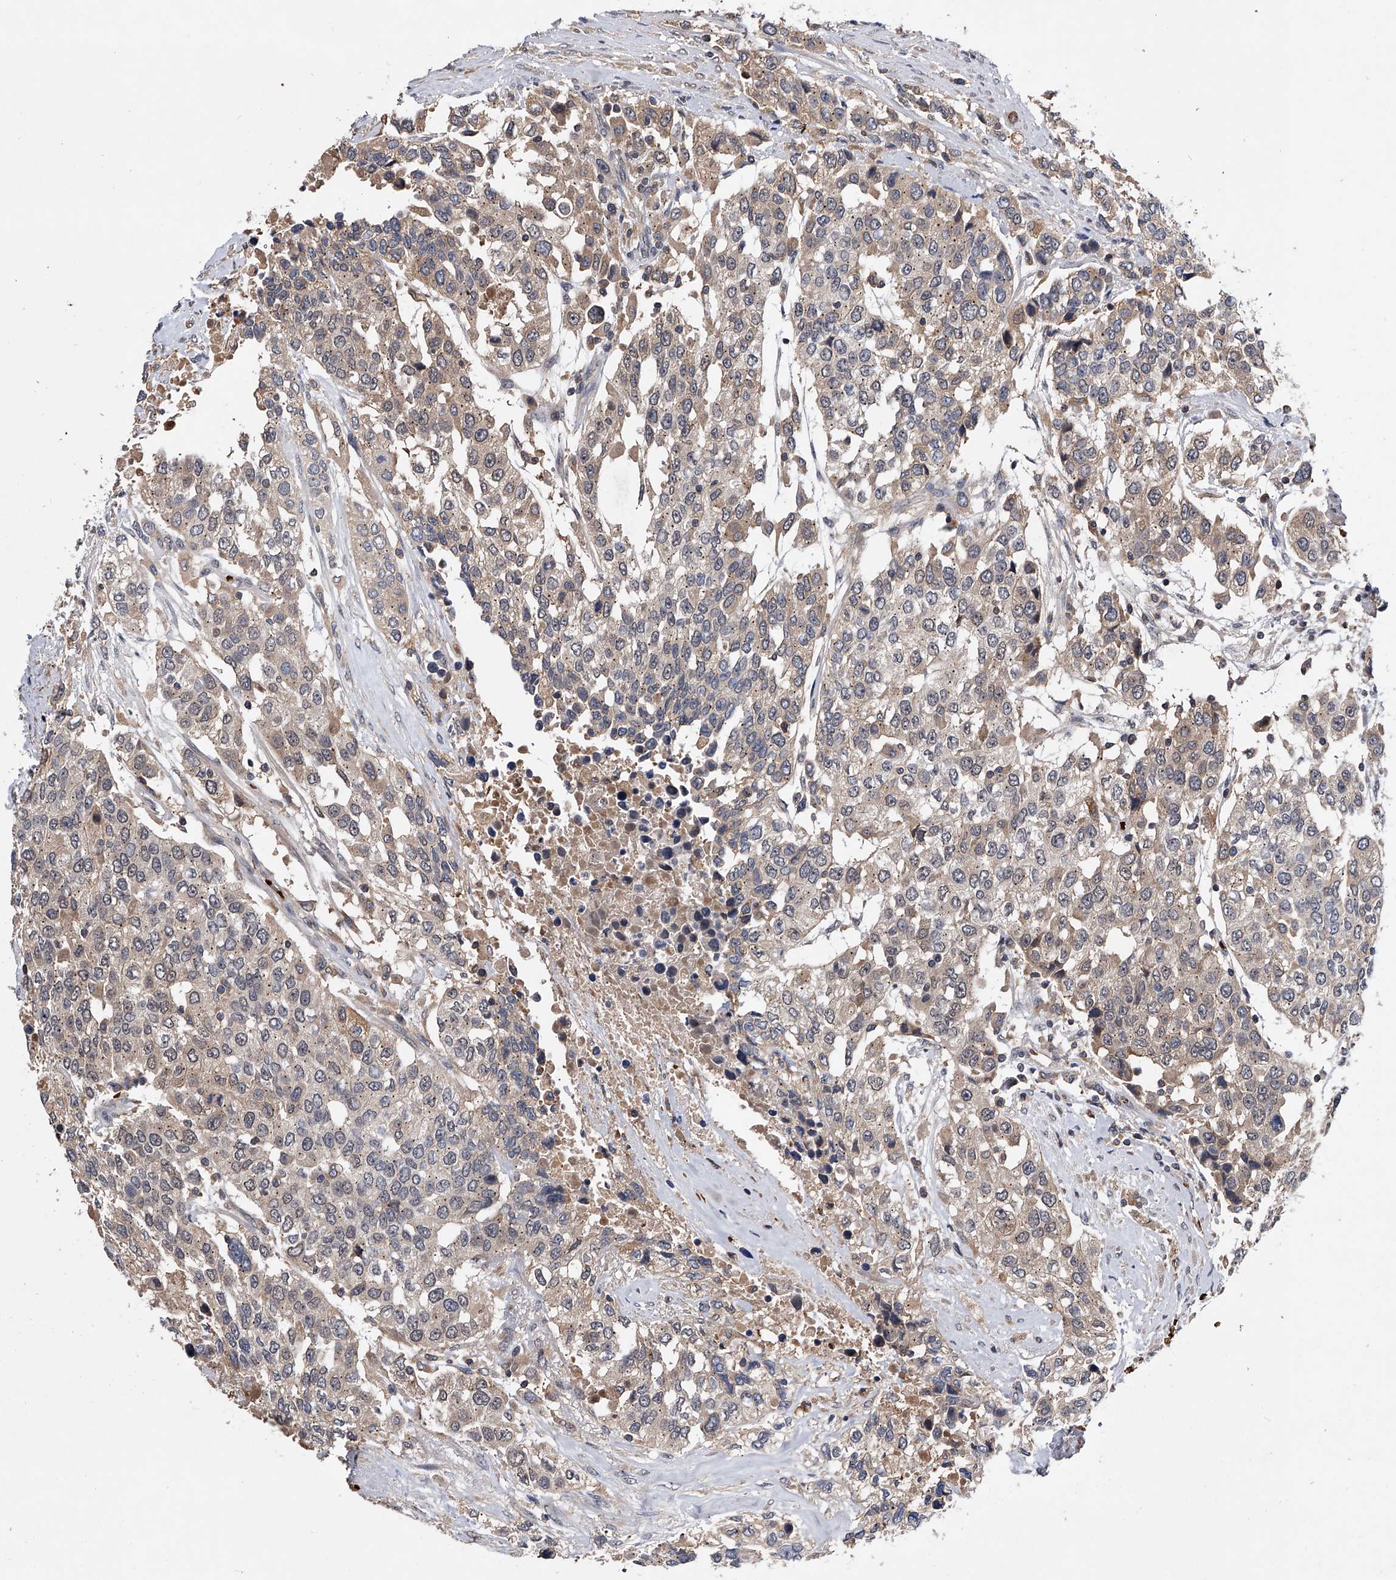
{"staining": {"intensity": "weak", "quantity": "<25%", "location": "cytoplasmic/membranous"}, "tissue": "urothelial cancer", "cell_type": "Tumor cells", "image_type": "cancer", "snomed": [{"axis": "morphology", "description": "Urothelial carcinoma, High grade"}, {"axis": "topography", "description": "Urinary bladder"}], "caption": "DAB (3,3'-diaminobenzidine) immunohistochemical staining of human urothelial carcinoma (high-grade) shows no significant staining in tumor cells. (Immunohistochemistry (ihc), brightfield microscopy, high magnification).", "gene": "ZNF30", "patient": {"sex": "female", "age": 80}}